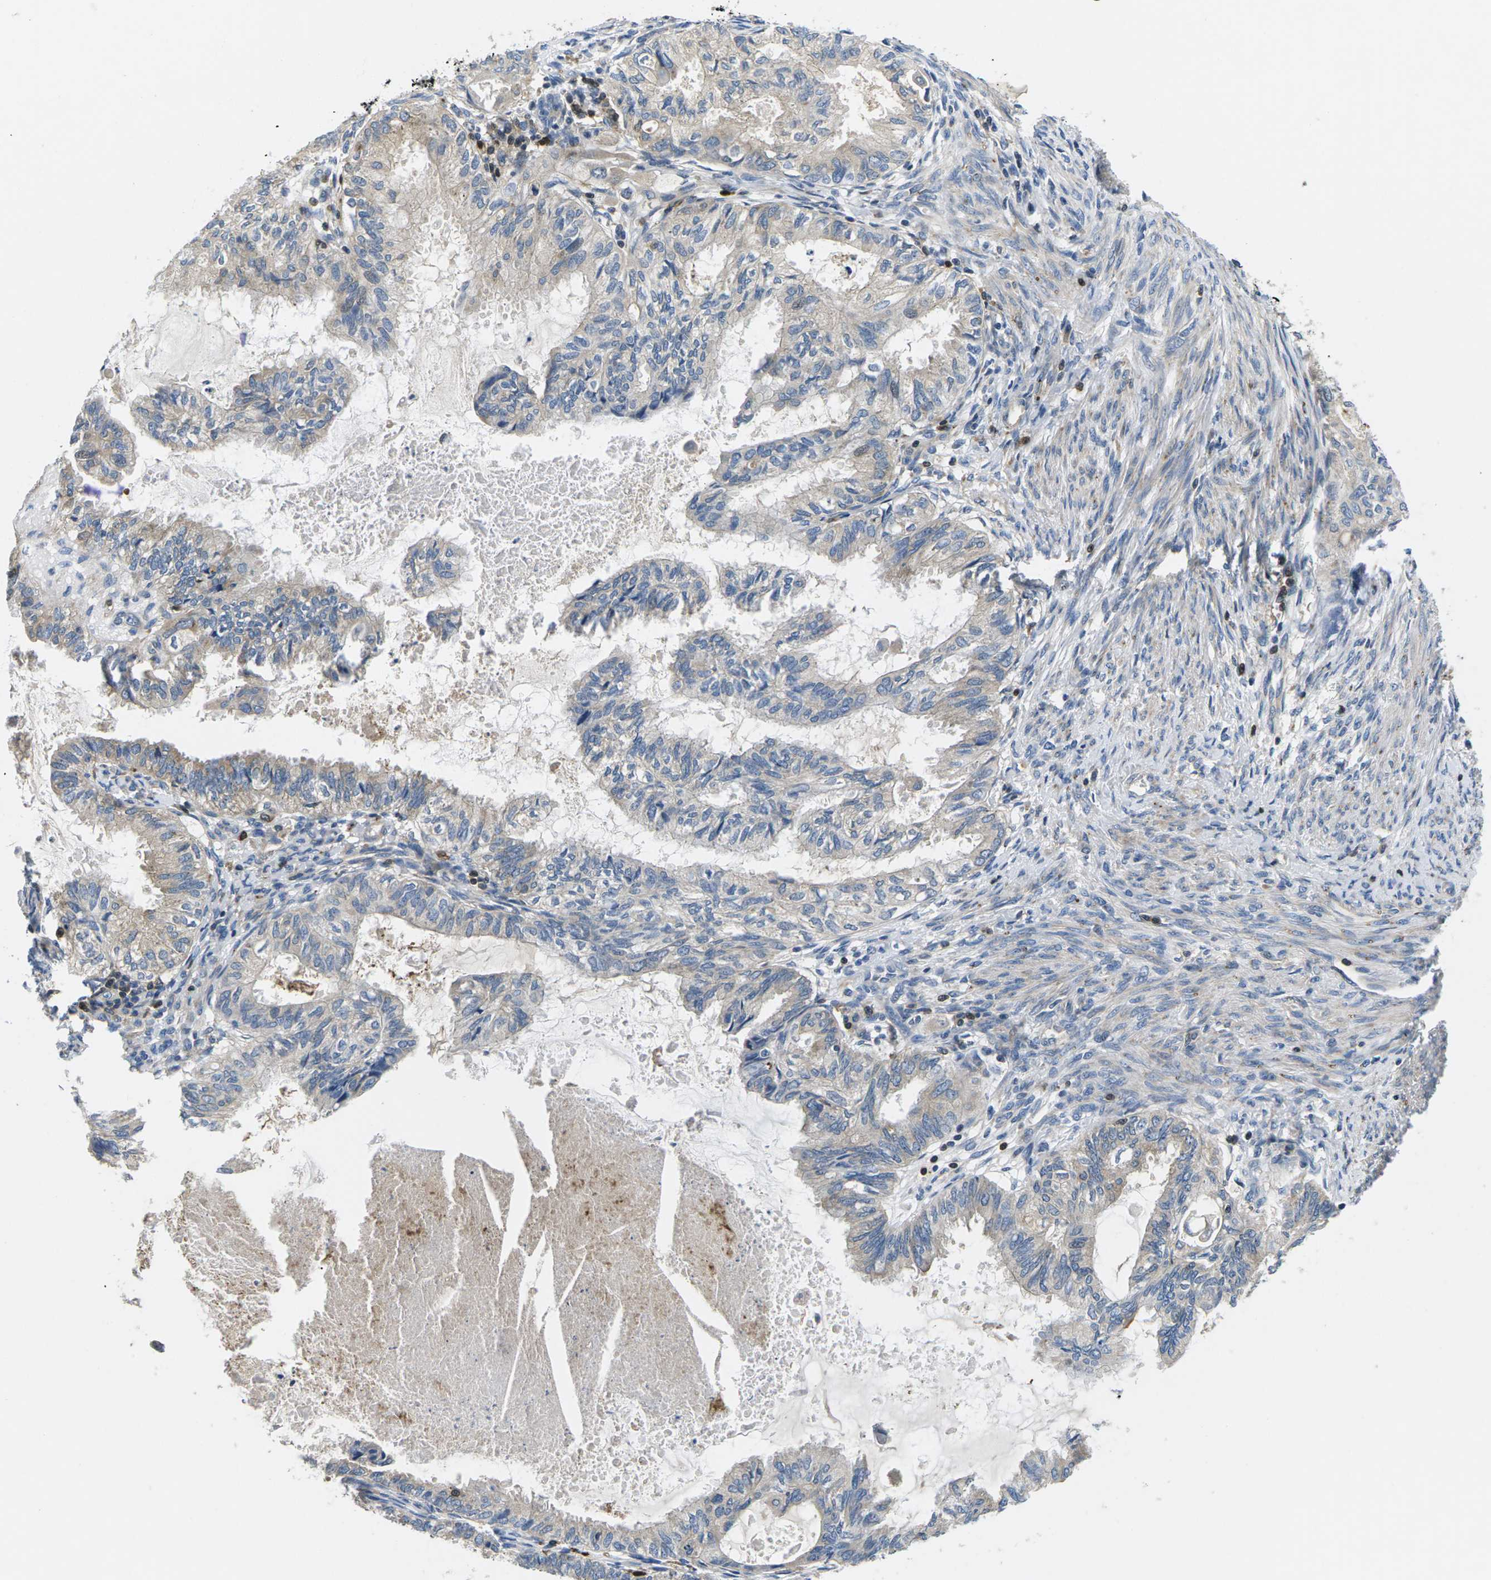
{"staining": {"intensity": "weak", "quantity": ">75%", "location": "cytoplasmic/membranous"}, "tissue": "cervical cancer", "cell_type": "Tumor cells", "image_type": "cancer", "snomed": [{"axis": "morphology", "description": "Normal tissue, NOS"}, {"axis": "morphology", "description": "Adenocarcinoma, NOS"}, {"axis": "topography", "description": "Cervix"}, {"axis": "topography", "description": "Endometrium"}], "caption": "The histopathology image reveals immunohistochemical staining of adenocarcinoma (cervical). There is weak cytoplasmic/membranous positivity is appreciated in approximately >75% of tumor cells.", "gene": "PLCE1", "patient": {"sex": "female", "age": 86}}